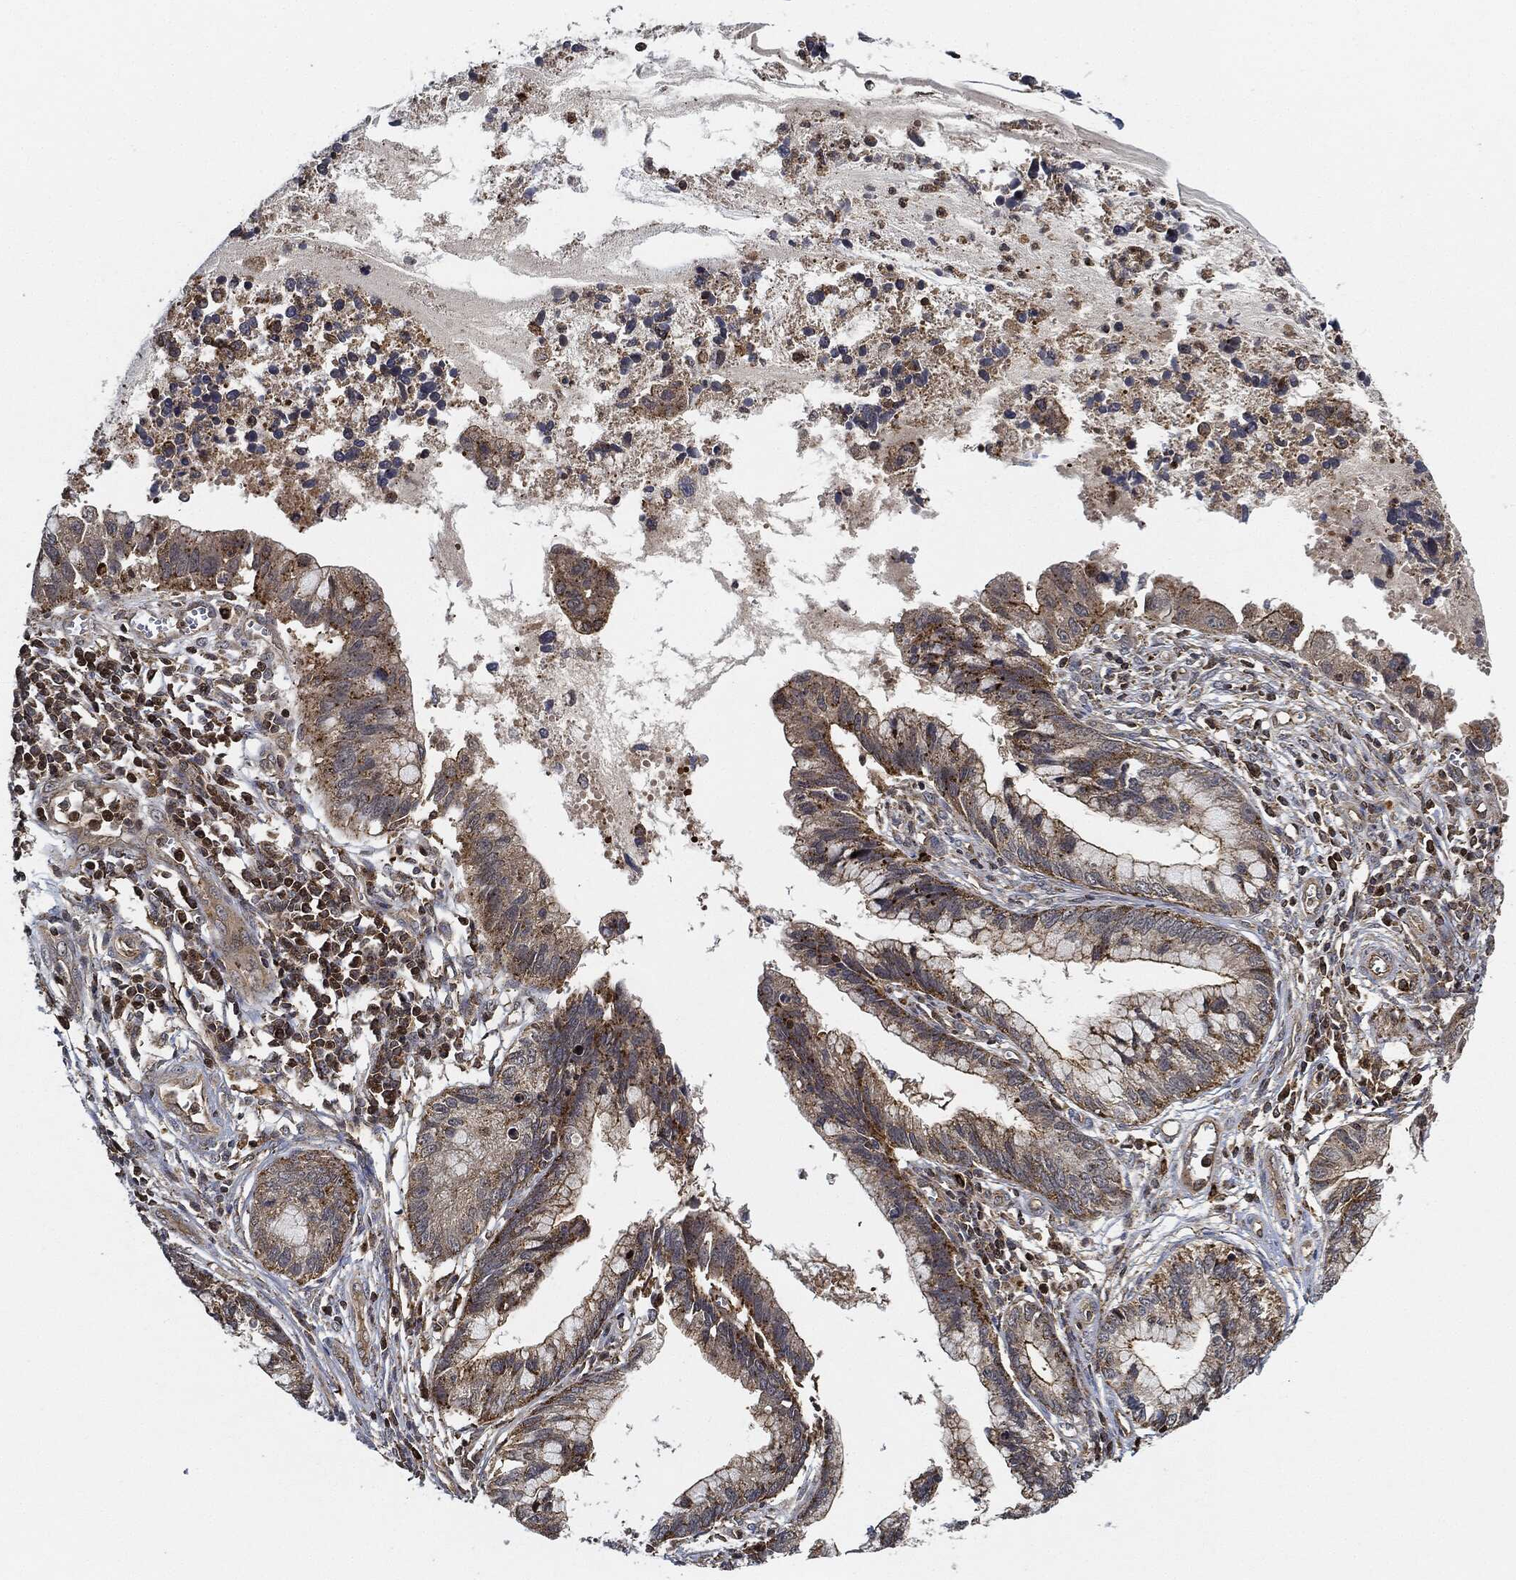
{"staining": {"intensity": "strong", "quantity": "25%-75%", "location": "cytoplasmic/membranous"}, "tissue": "cervical cancer", "cell_type": "Tumor cells", "image_type": "cancer", "snomed": [{"axis": "morphology", "description": "Adenocarcinoma, NOS"}, {"axis": "topography", "description": "Cervix"}], "caption": "Strong cytoplasmic/membranous positivity is appreciated in approximately 25%-75% of tumor cells in cervical cancer (adenocarcinoma).", "gene": "MAP3K3", "patient": {"sex": "female", "age": 44}}